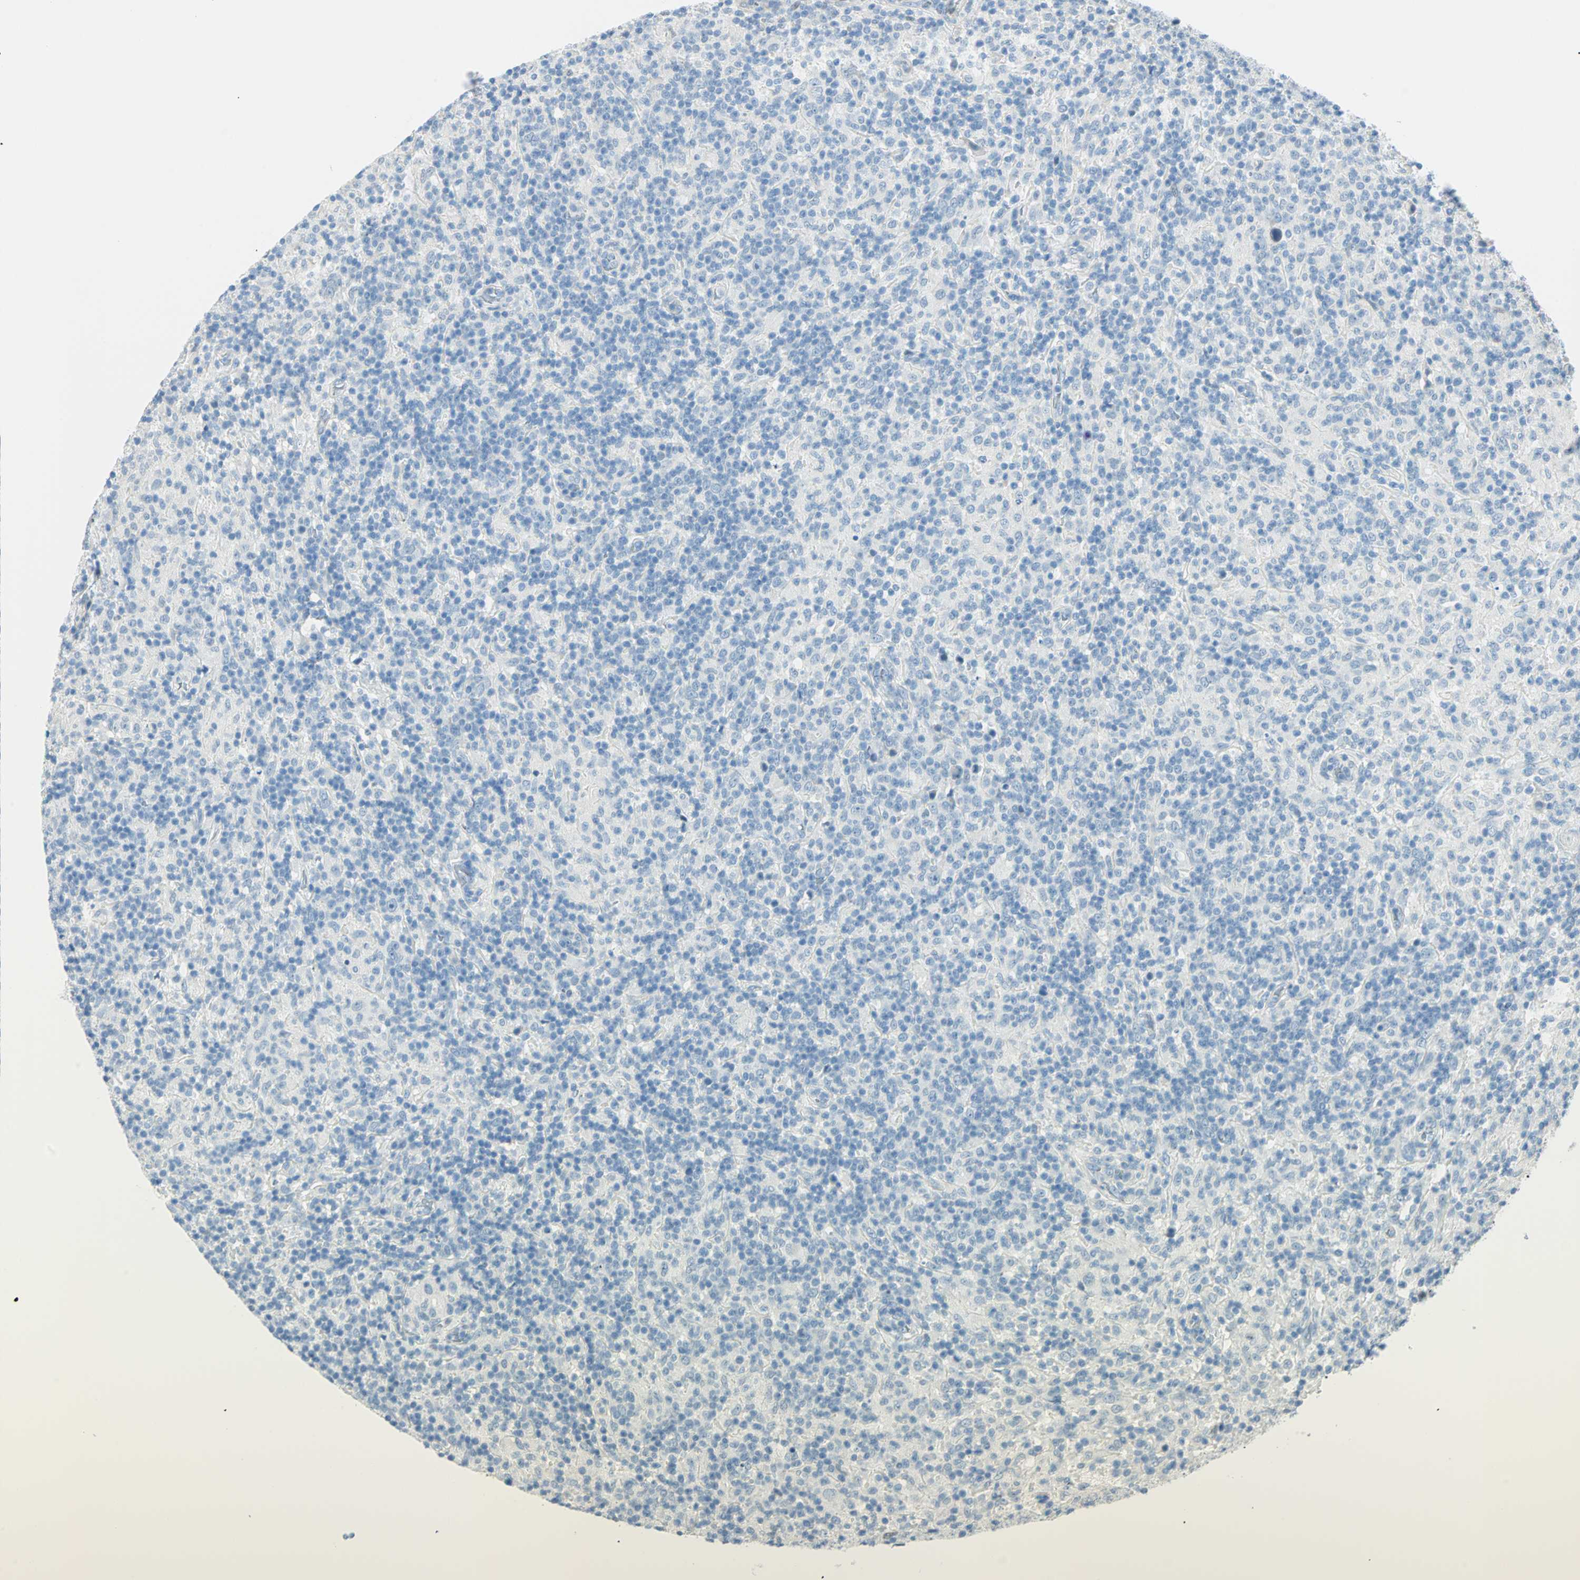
{"staining": {"intensity": "negative", "quantity": "none", "location": "none"}, "tissue": "lymphoma", "cell_type": "Tumor cells", "image_type": "cancer", "snomed": [{"axis": "morphology", "description": "Hodgkin's disease, NOS"}, {"axis": "topography", "description": "Lymph node"}], "caption": "High magnification brightfield microscopy of Hodgkin's disease stained with DAB (3,3'-diaminobenzidine) (brown) and counterstained with hematoxylin (blue): tumor cells show no significant positivity.", "gene": "MLLT10", "patient": {"sex": "male", "age": 70}}